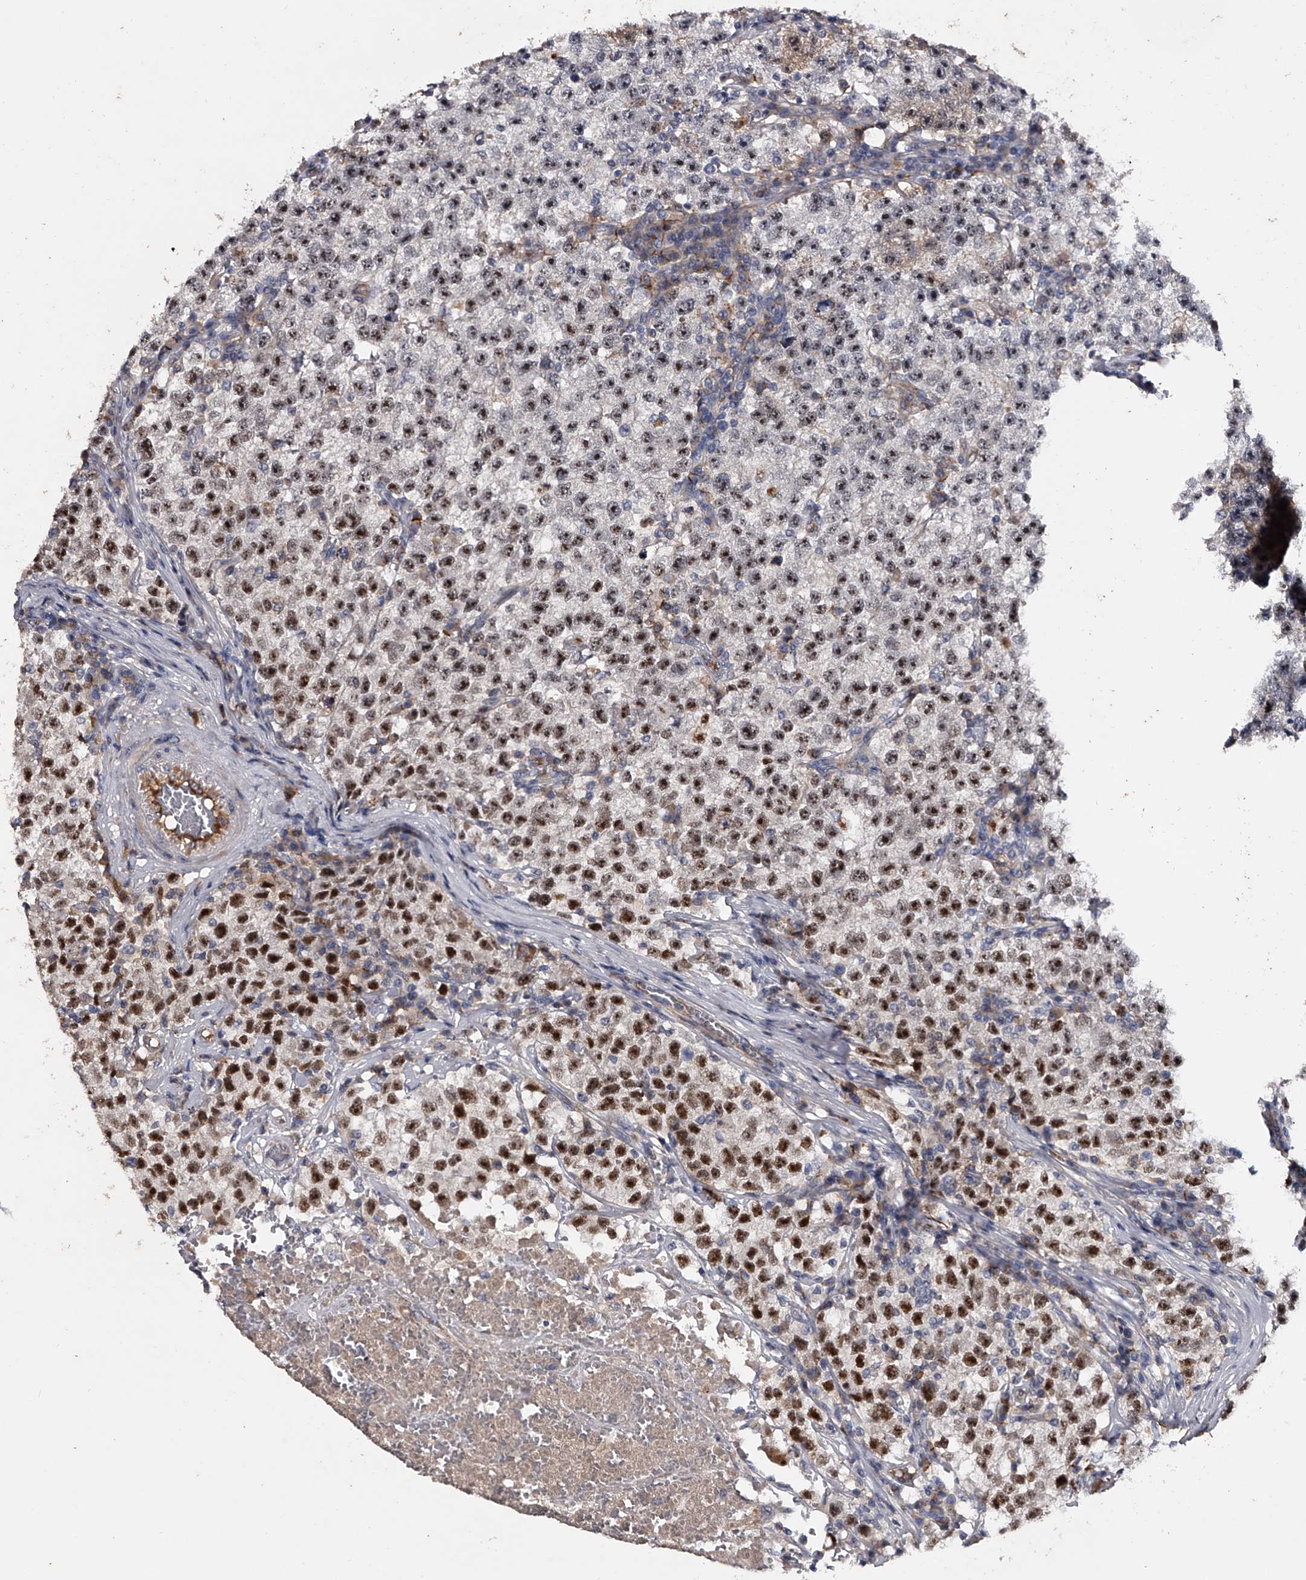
{"staining": {"intensity": "moderate", "quantity": "25%-75%", "location": "nuclear"}, "tissue": "testis cancer", "cell_type": "Tumor cells", "image_type": "cancer", "snomed": [{"axis": "morphology", "description": "Seminoma, NOS"}, {"axis": "topography", "description": "Testis"}], "caption": "Human seminoma (testis) stained with a brown dye reveals moderate nuclear positive staining in about 25%-75% of tumor cells.", "gene": "MDN1", "patient": {"sex": "male", "age": 22}}